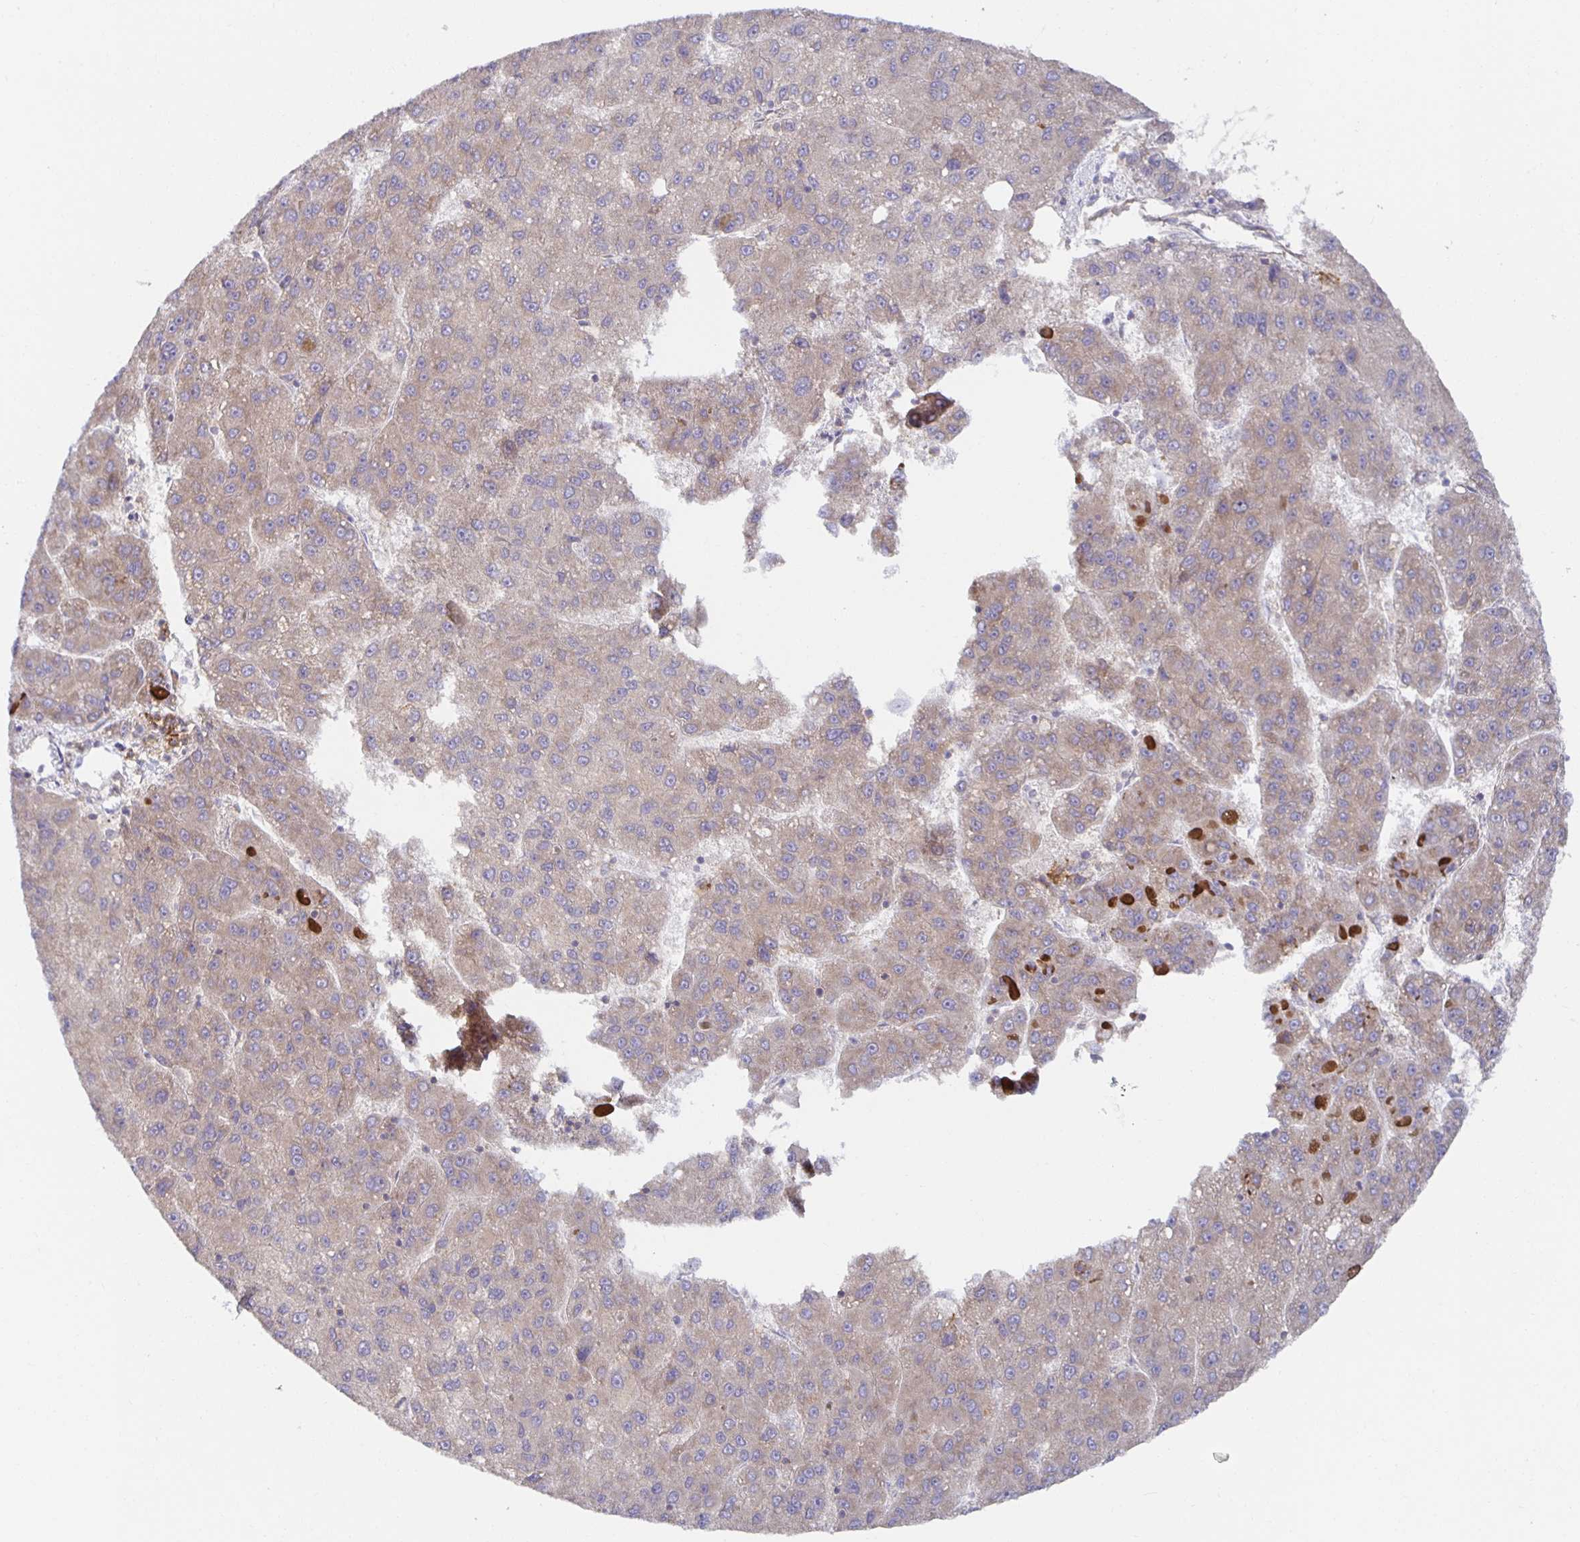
{"staining": {"intensity": "weak", "quantity": "<25%", "location": "cytoplasmic/membranous"}, "tissue": "liver cancer", "cell_type": "Tumor cells", "image_type": "cancer", "snomed": [{"axis": "morphology", "description": "Carcinoma, Hepatocellular, NOS"}, {"axis": "topography", "description": "Liver"}], "caption": "IHC image of liver hepatocellular carcinoma stained for a protein (brown), which reveals no staining in tumor cells.", "gene": "BAD", "patient": {"sex": "female", "age": 82}}